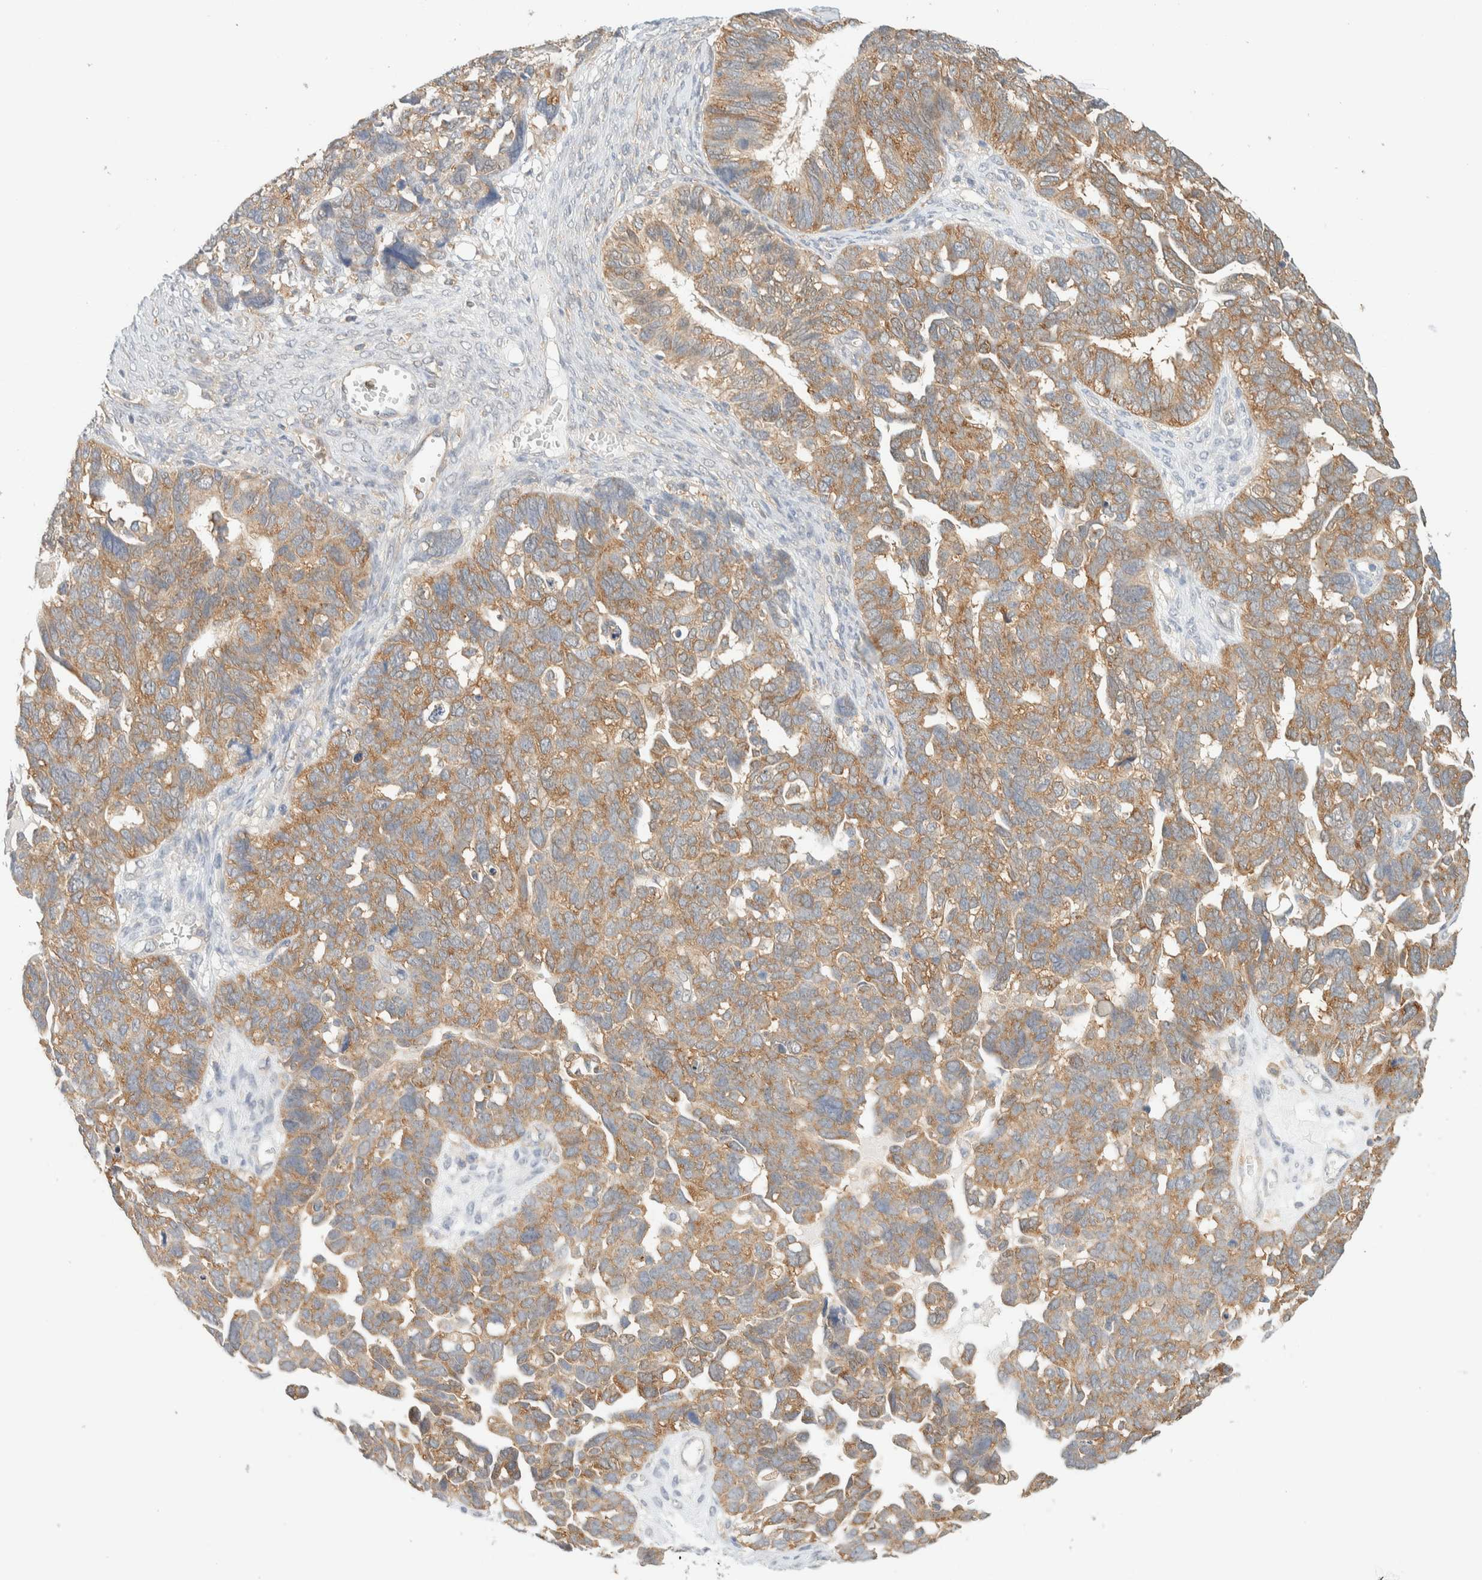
{"staining": {"intensity": "moderate", "quantity": ">75%", "location": "cytoplasmic/membranous"}, "tissue": "ovarian cancer", "cell_type": "Tumor cells", "image_type": "cancer", "snomed": [{"axis": "morphology", "description": "Cystadenocarcinoma, serous, NOS"}, {"axis": "topography", "description": "Ovary"}], "caption": "Protein staining reveals moderate cytoplasmic/membranous positivity in about >75% of tumor cells in ovarian cancer (serous cystadenocarcinoma).", "gene": "TBC1D8B", "patient": {"sex": "female", "age": 79}}